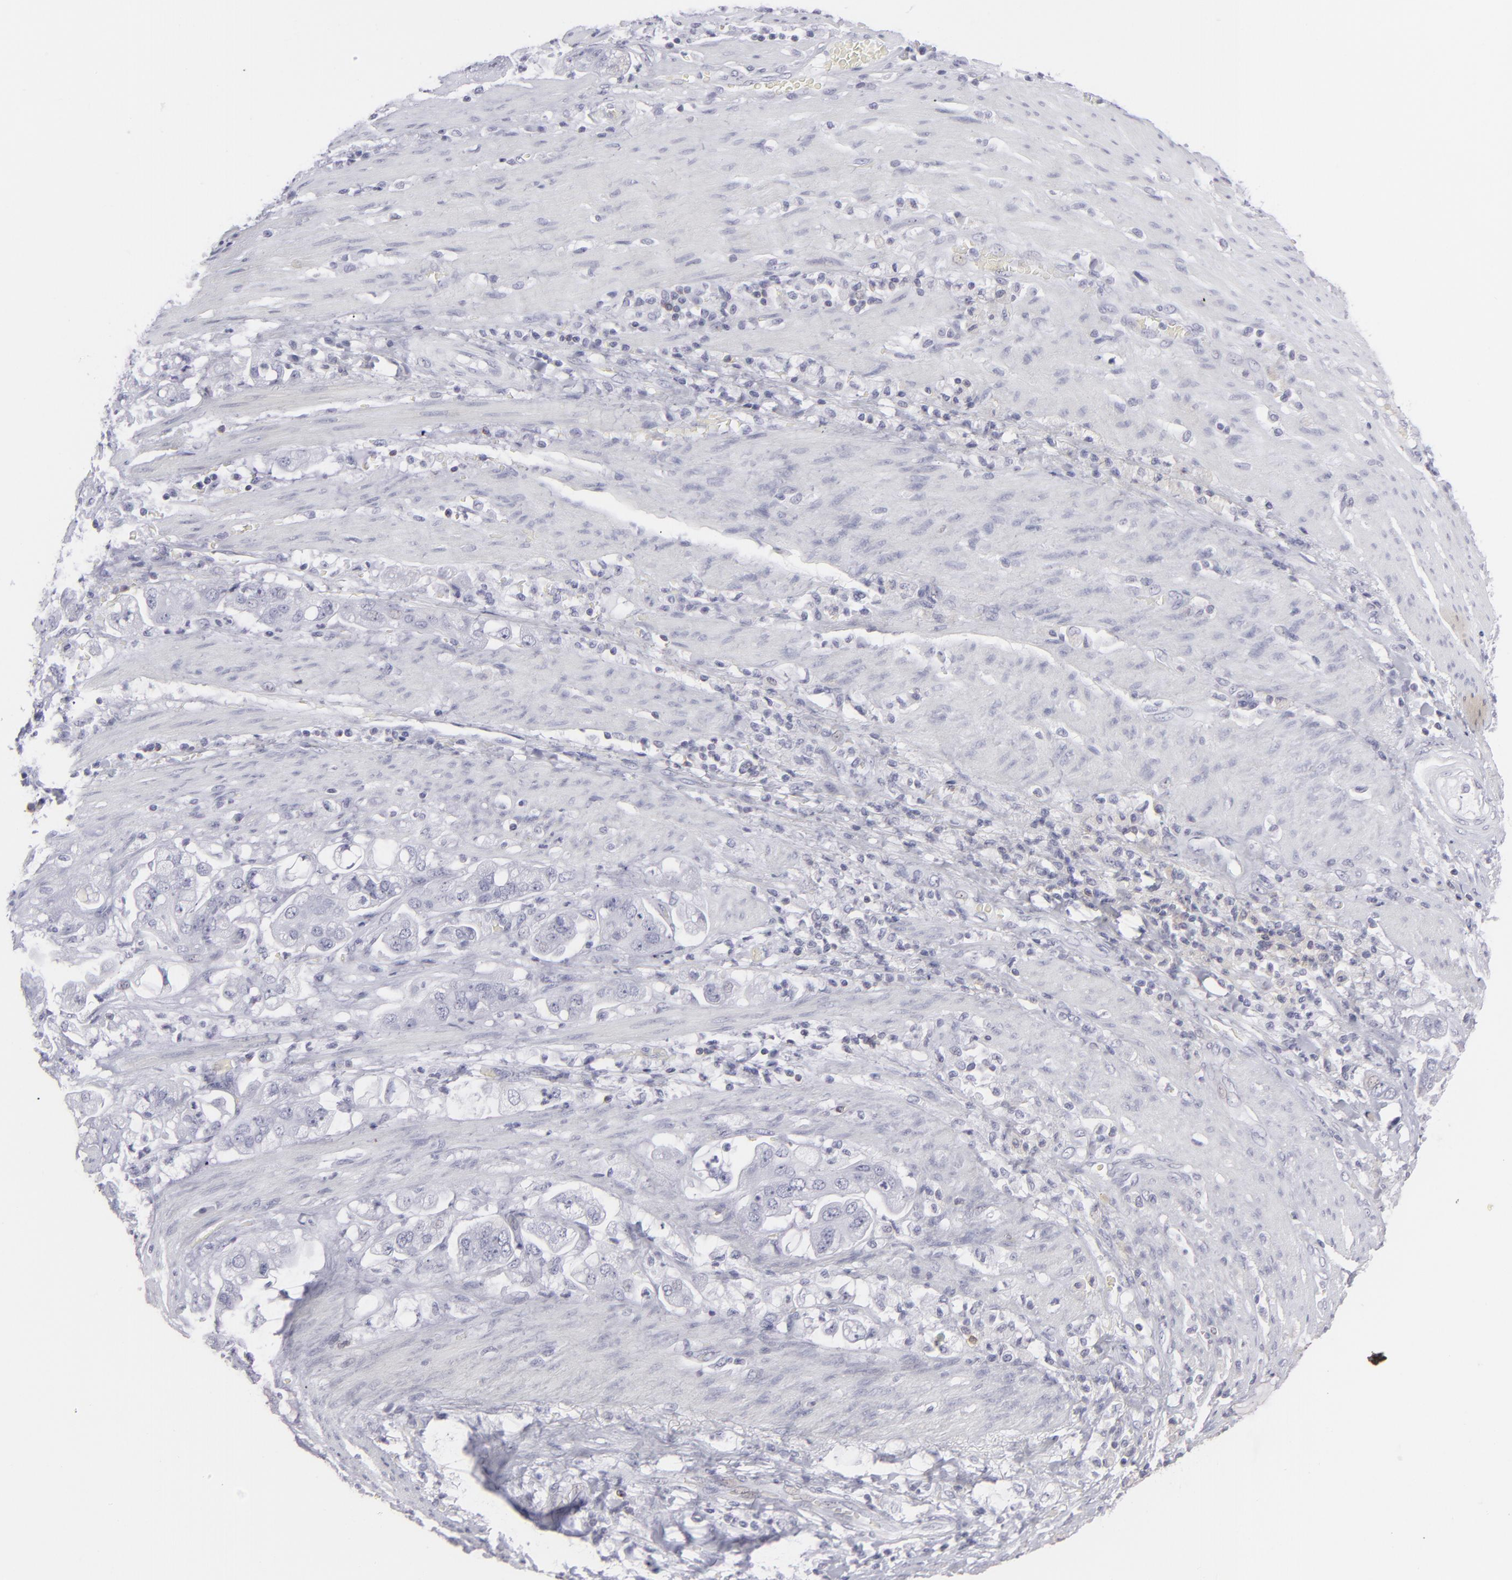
{"staining": {"intensity": "negative", "quantity": "none", "location": "none"}, "tissue": "stomach cancer", "cell_type": "Tumor cells", "image_type": "cancer", "snomed": [{"axis": "morphology", "description": "Adenocarcinoma, NOS"}, {"axis": "topography", "description": "Stomach"}], "caption": "An image of human stomach cancer is negative for staining in tumor cells. (Stains: DAB immunohistochemistry (IHC) with hematoxylin counter stain, Microscopy: brightfield microscopy at high magnification).", "gene": "CD7", "patient": {"sex": "male", "age": 62}}